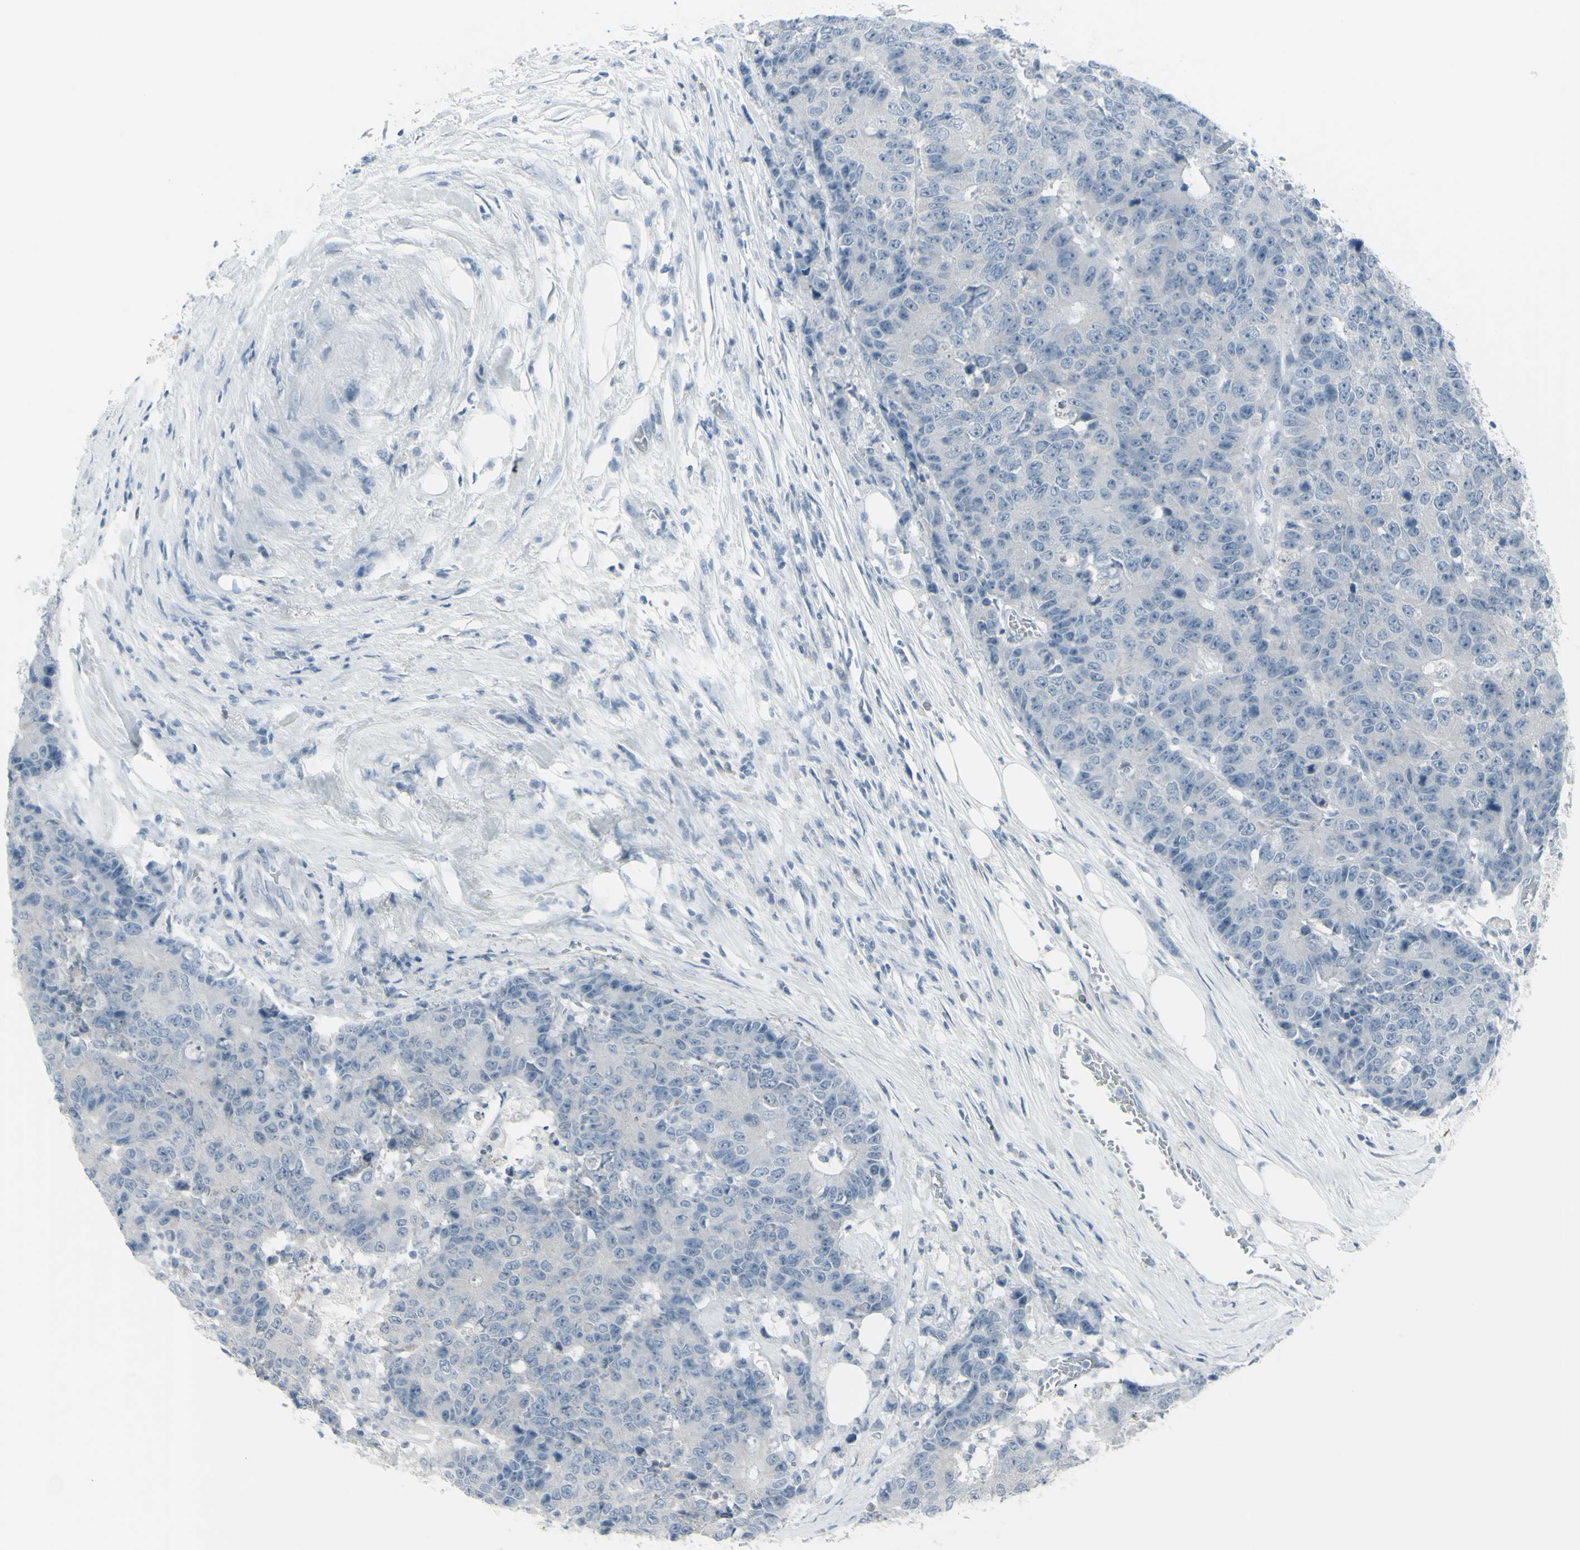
{"staining": {"intensity": "negative", "quantity": "none", "location": "none"}, "tissue": "colorectal cancer", "cell_type": "Tumor cells", "image_type": "cancer", "snomed": [{"axis": "morphology", "description": "Adenocarcinoma, NOS"}, {"axis": "topography", "description": "Colon"}], "caption": "Image shows no protein expression in tumor cells of colorectal cancer (adenocarcinoma) tissue.", "gene": "RAB3A", "patient": {"sex": "female", "age": 86}}